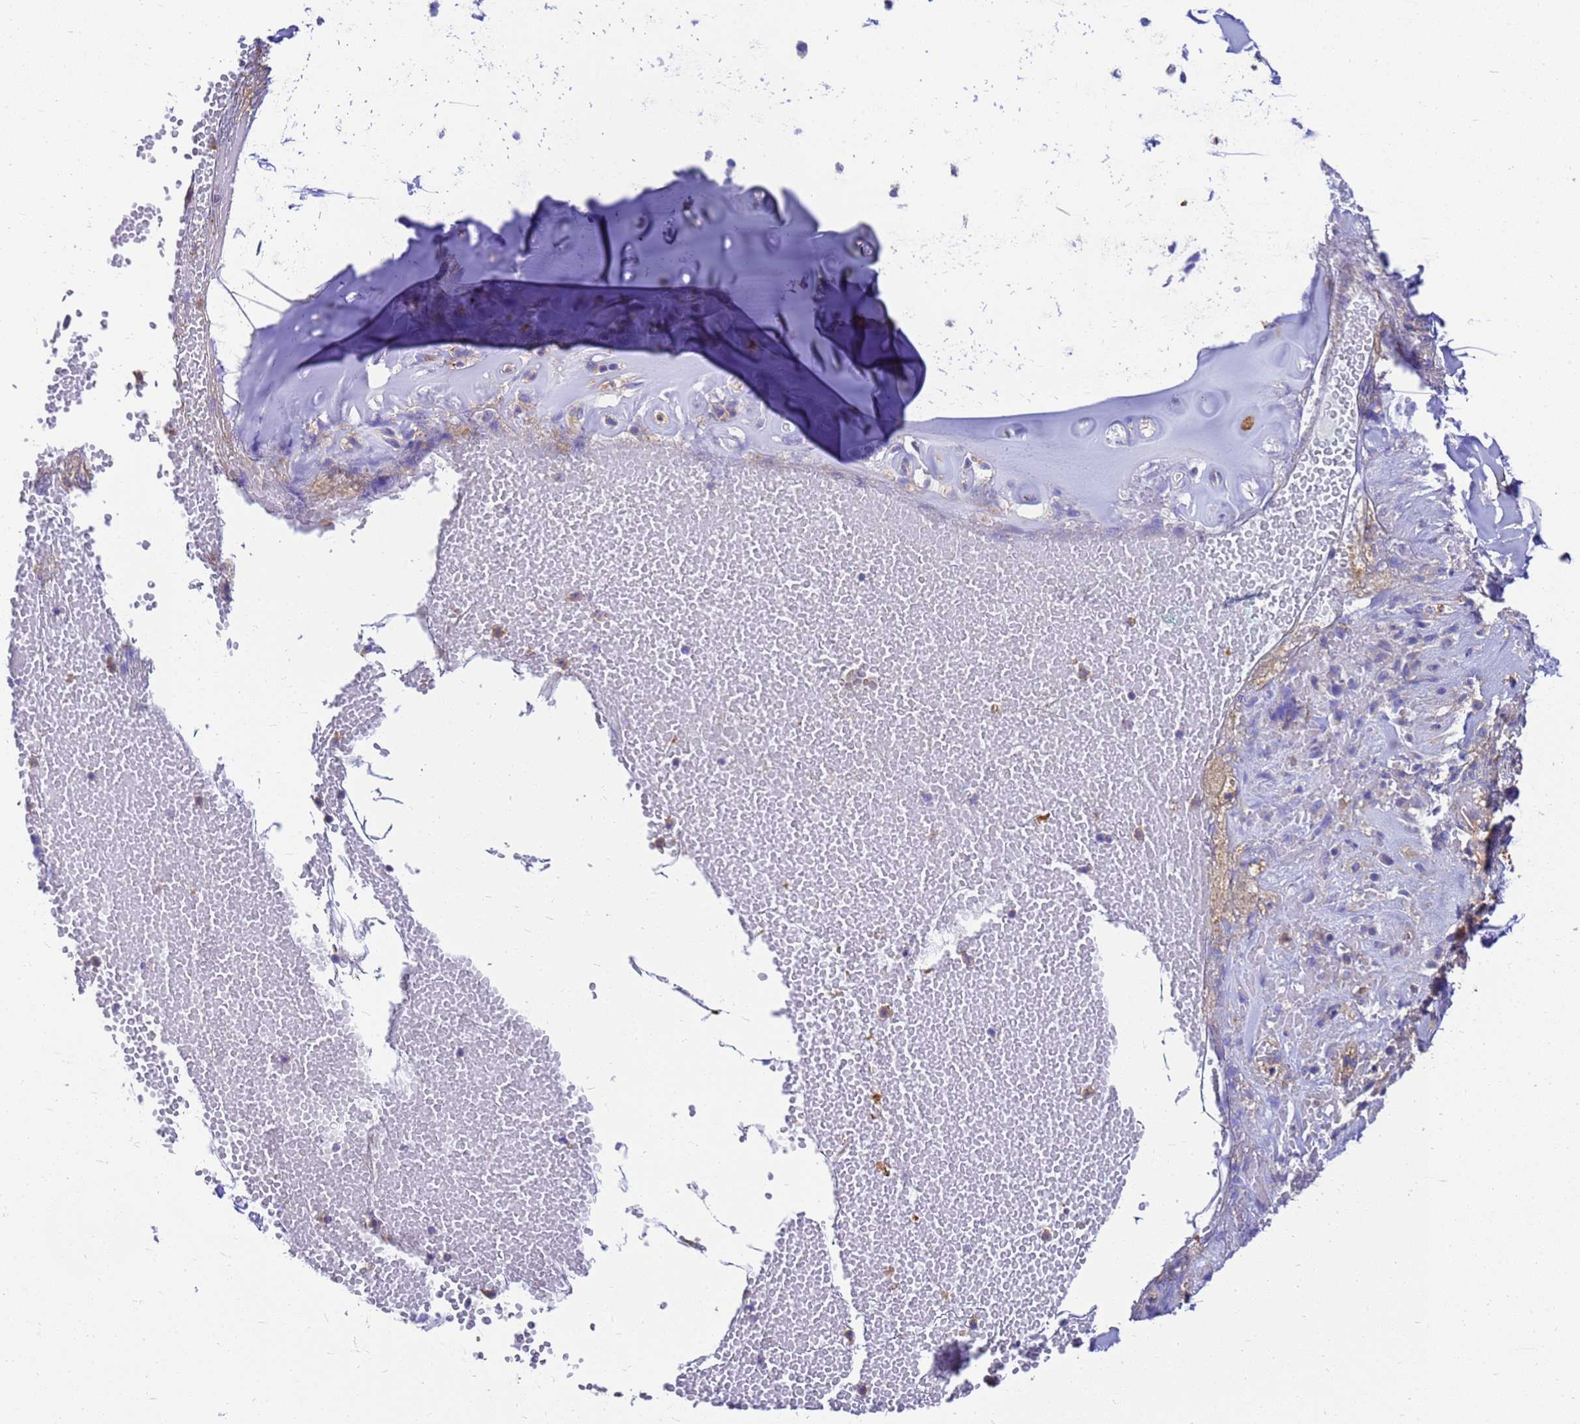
{"staining": {"intensity": "negative", "quantity": "none", "location": "none"}, "tissue": "adipose tissue", "cell_type": "Adipocytes", "image_type": "normal", "snomed": [{"axis": "morphology", "description": "Normal tissue, NOS"}, {"axis": "morphology", "description": "Basal cell carcinoma"}, {"axis": "topography", "description": "Cartilage tissue"}, {"axis": "topography", "description": "Nasopharynx"}, {"axis": "topography", "description": "Oral tissue"}], "caption": "This is an immunohistochemistry micrograph of unremarkable human adipose tissue. There is no expression in adipocytes.", "gene": "ZNF235", "patient": {"sex": "female", "age": 77}}